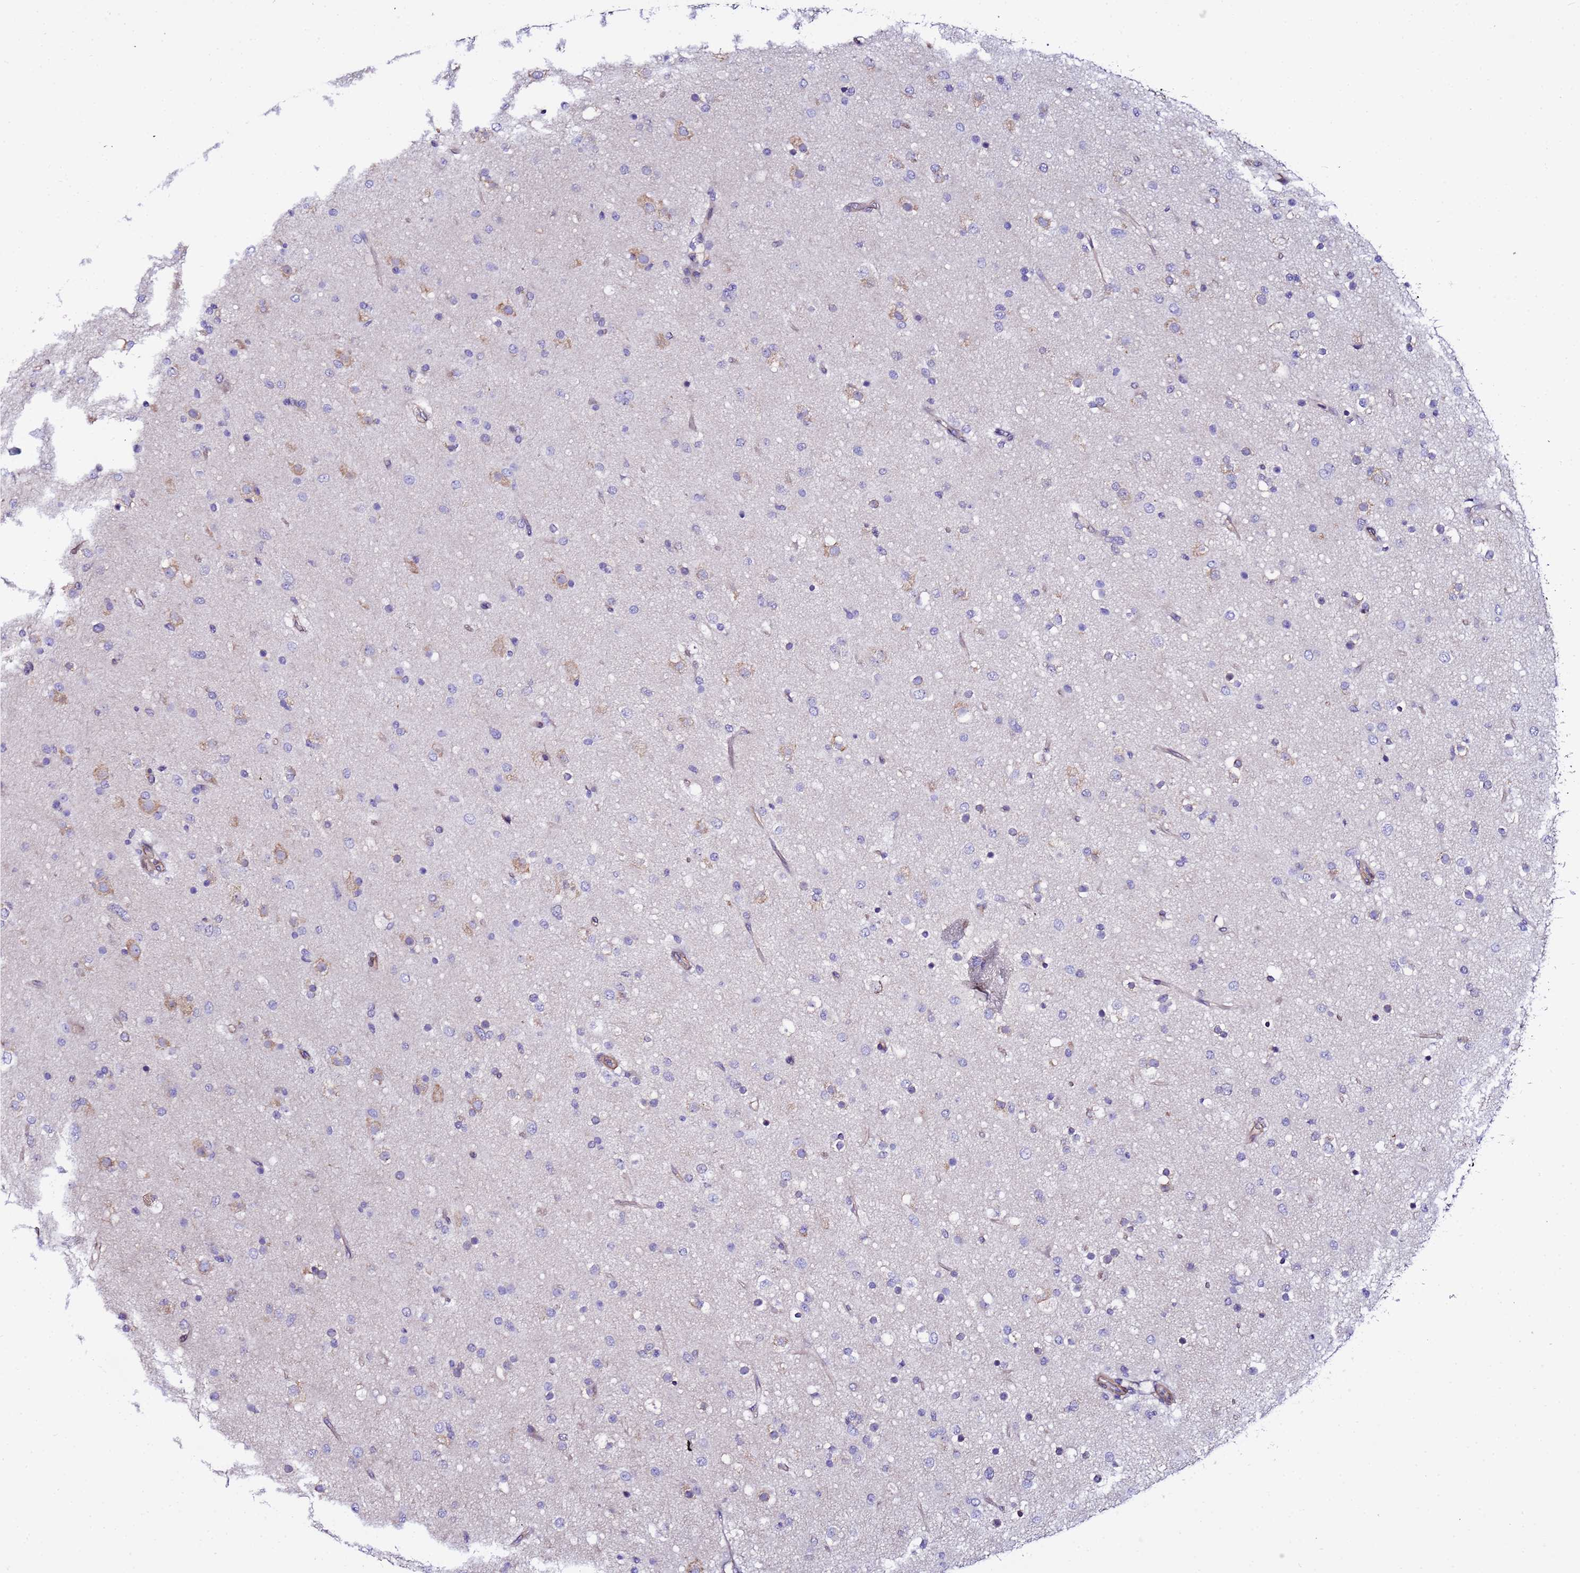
{"staining": {"intensity": "negative", "quantity": "none", "location": "none"}, "tissue": "glioma", "cell_type": "Tumor cells", "image_type": "cancer", "snomed": [{"axis": "morphology", "description": "Glioma, malignant, Low grade"}, {"axis": "topography", "description": "Brain"}], "caption": "Immunohistochemical staining of low-grade glioma (malignant) reveals no significant expression in tumor cells.", "gene": "JRKL", "patient": {"sex": "male", "age": 65}}